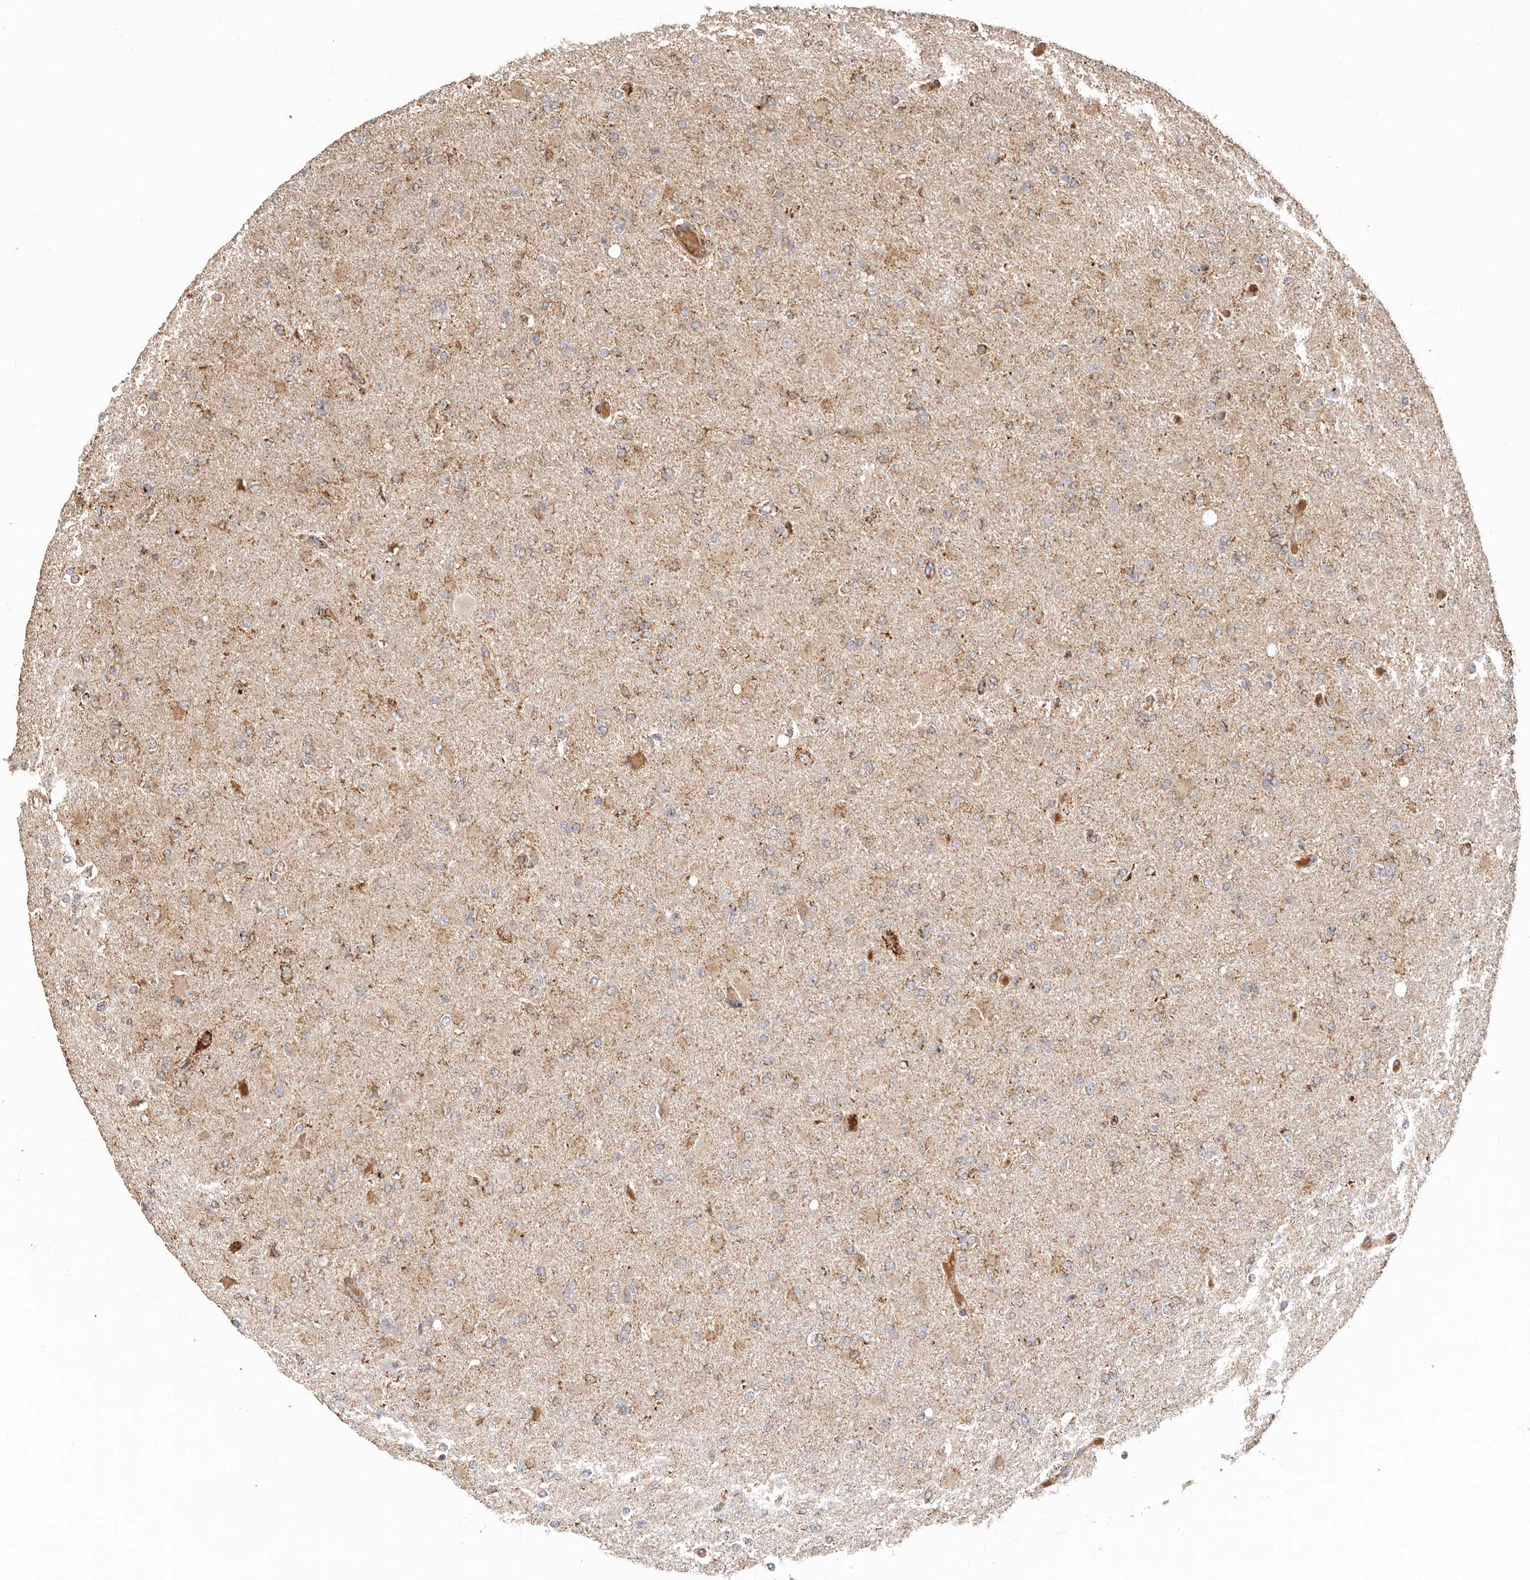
{"staining": {"intensity": "weak", "quantity": "25%-75%", "location": "cytoplasmic/membranous"}, "tissue": "glioma", "cell_type": "Tumor cells", "image_type": "cancer", "snomed": [{"axis": "morphology", "description": "Glioma, malignant, High grade"}, {"axis": "topography", "description": "Cerebral cortex"}], "caption": "Glioma tissue exhibits weak cytoplasmic/membranous staining in about 25%-75% of tumor cells", "gene": "NDUFB11", "patient": {"sex": "female", "age": 36}}